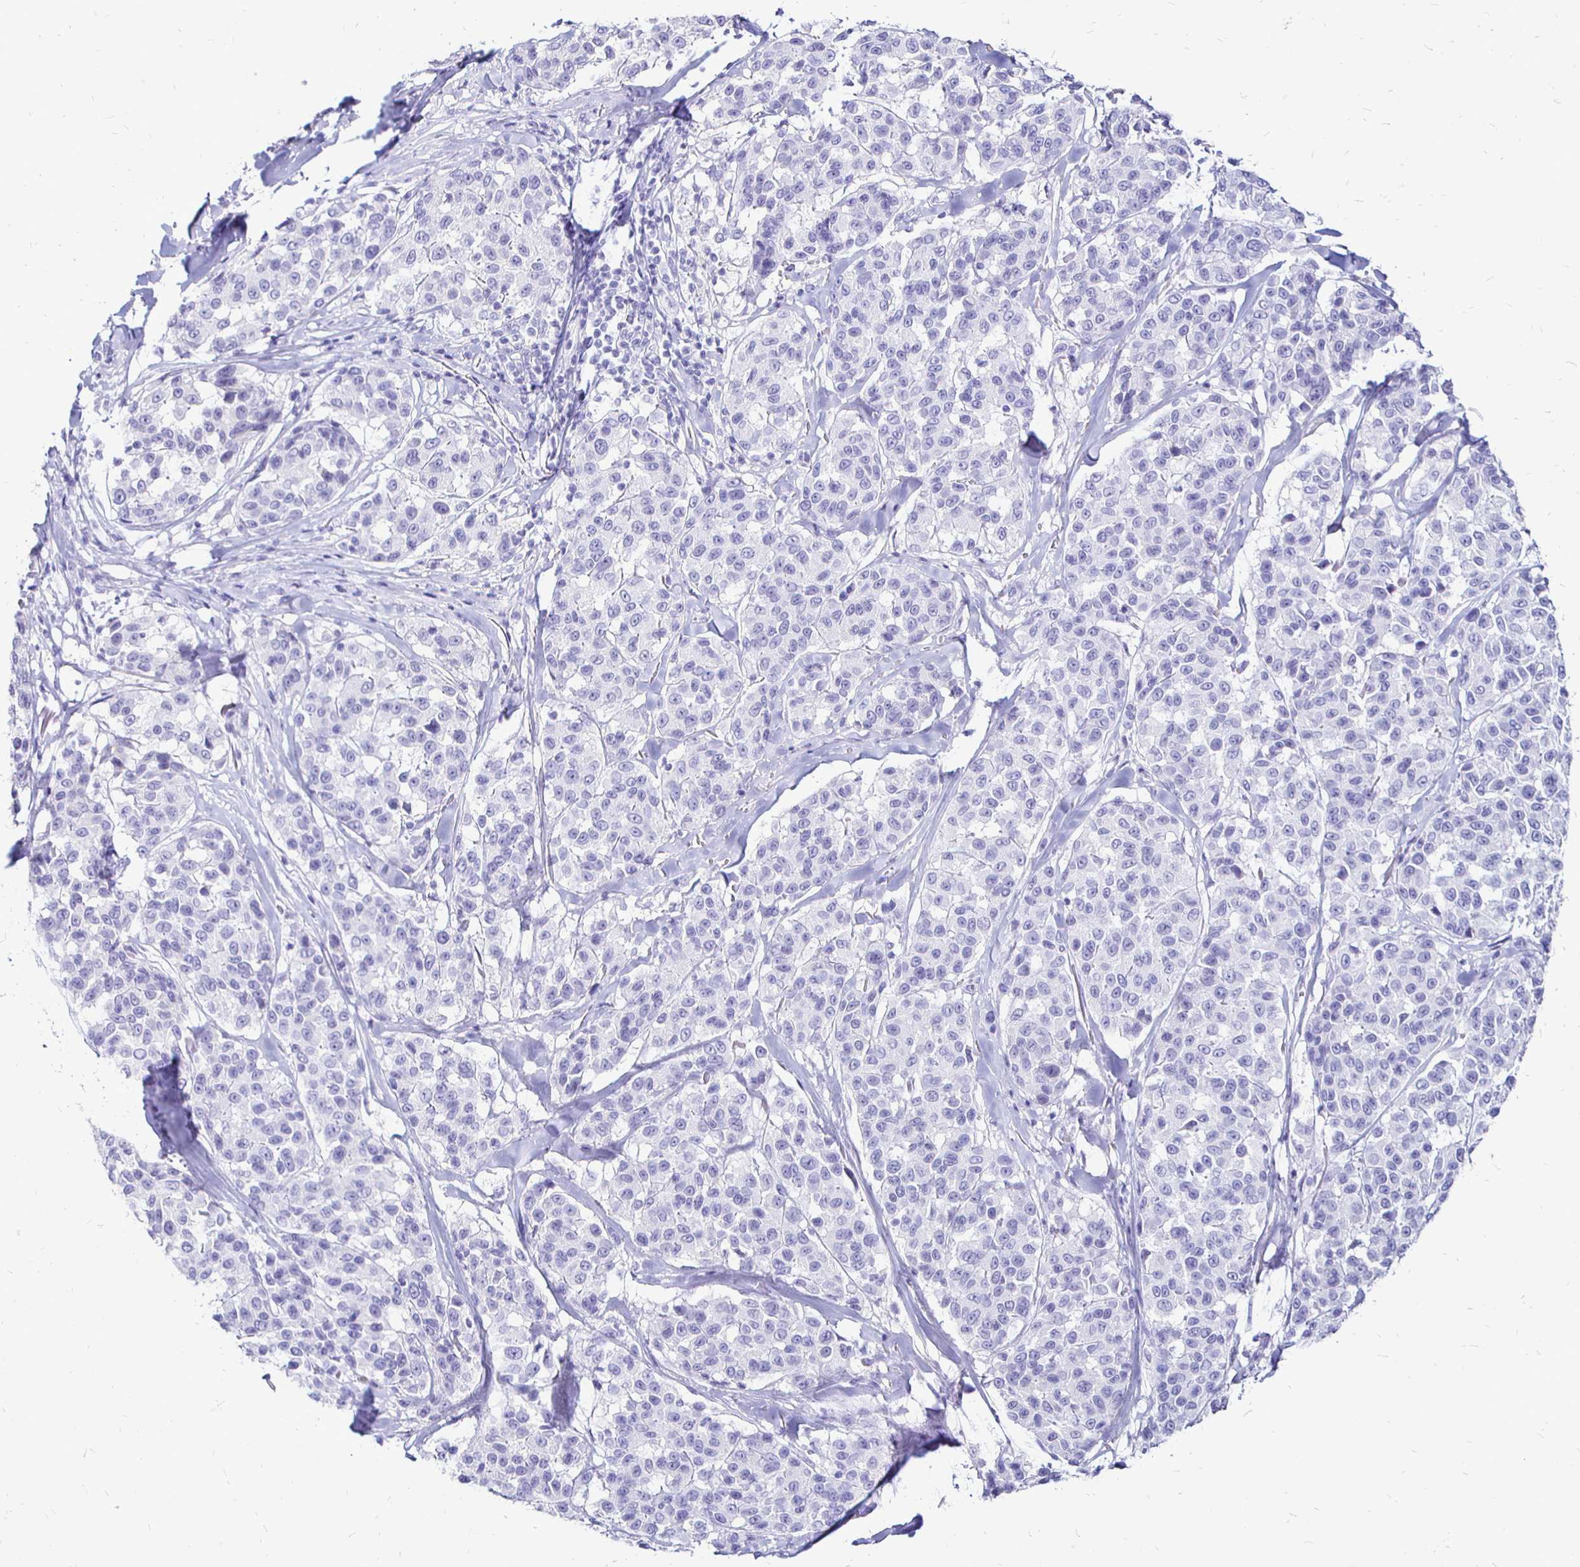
{"staining": {"intensity": "negative", "quantity": "none", "location": "none"}, "tissue": "melanoma", "cell_type": "Tumor cells", "image_type": "cancer", "snomed": [{"axis": "morphology", "description": "Malignant melanoma, NOS"}, {"axis": "topography", "description": "Skin"}], "caption": "Tumor cells show no significant protein expression in melanoma. (Stains: DAB immunohistochemistry (IHC) with hematoxylin counter stain, Microscopy: brightfield microscopy at high magnification).", "gene": "IRGC", "patient": {"sex": "female", "age": 66}}